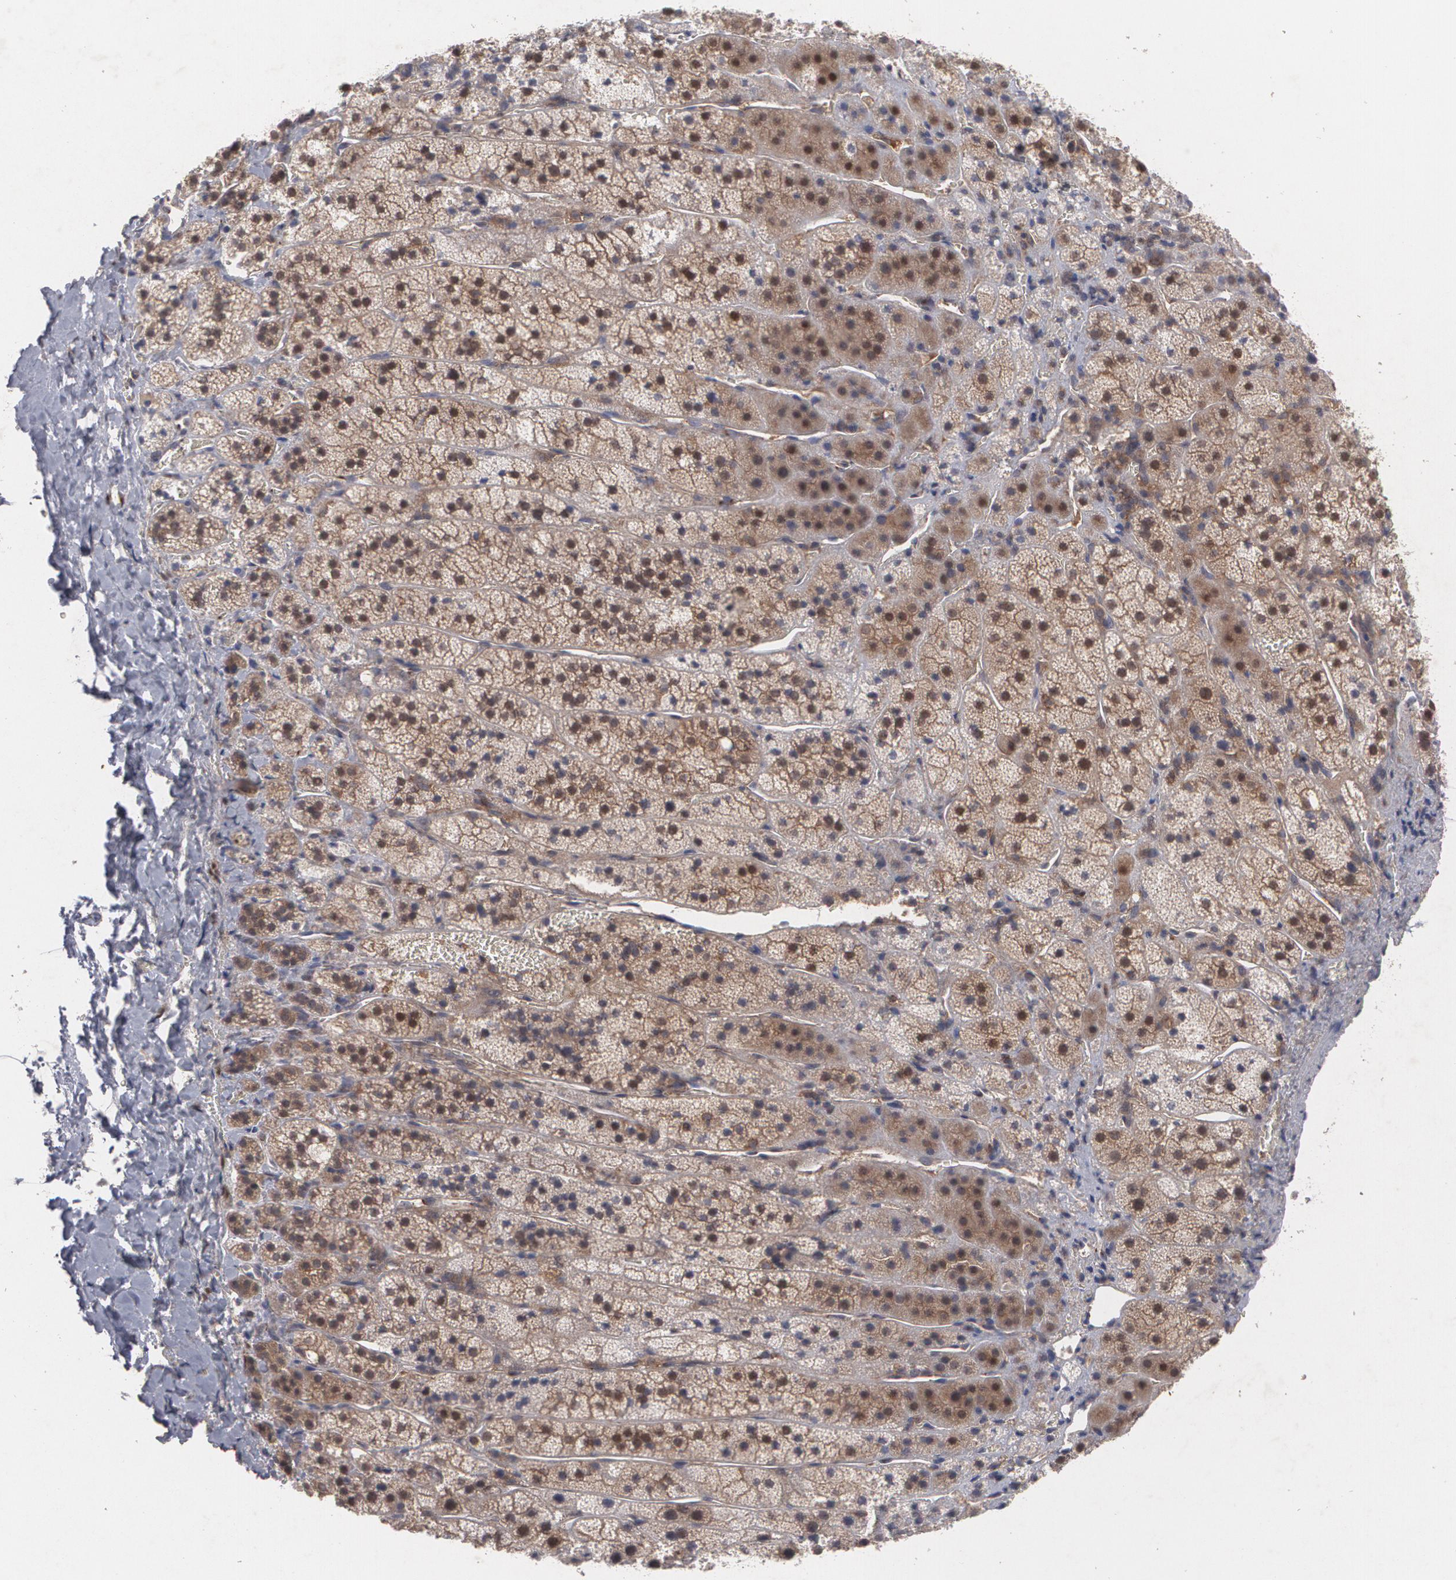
{"staining": {"intensity": "moderate", "quantity": "25%-75%", "location": "cytoplasmic/membranous"}, "tissue": "adrenal gland", "cell_type": "Glandular cells", "image_type": "normal", "snomed": [{"axis": "morphology", "description": "Normal tissue, NOS"}, {"axis": "topography", "description": "Adrenal gland"}], "caption": "A brown stain highlights moderate cytoplasmic/membranous staining of a protein in glandular cells of unremarkable human adrenal gland. The protein of interest is stained brown, and the nuclei are stained in blue (DAB (3,3'-diaminobenzidine) IHC with brightfield microscopy, high magnification).", "gene": "HTT", "patient": {"sex": "female", "age": 44}}